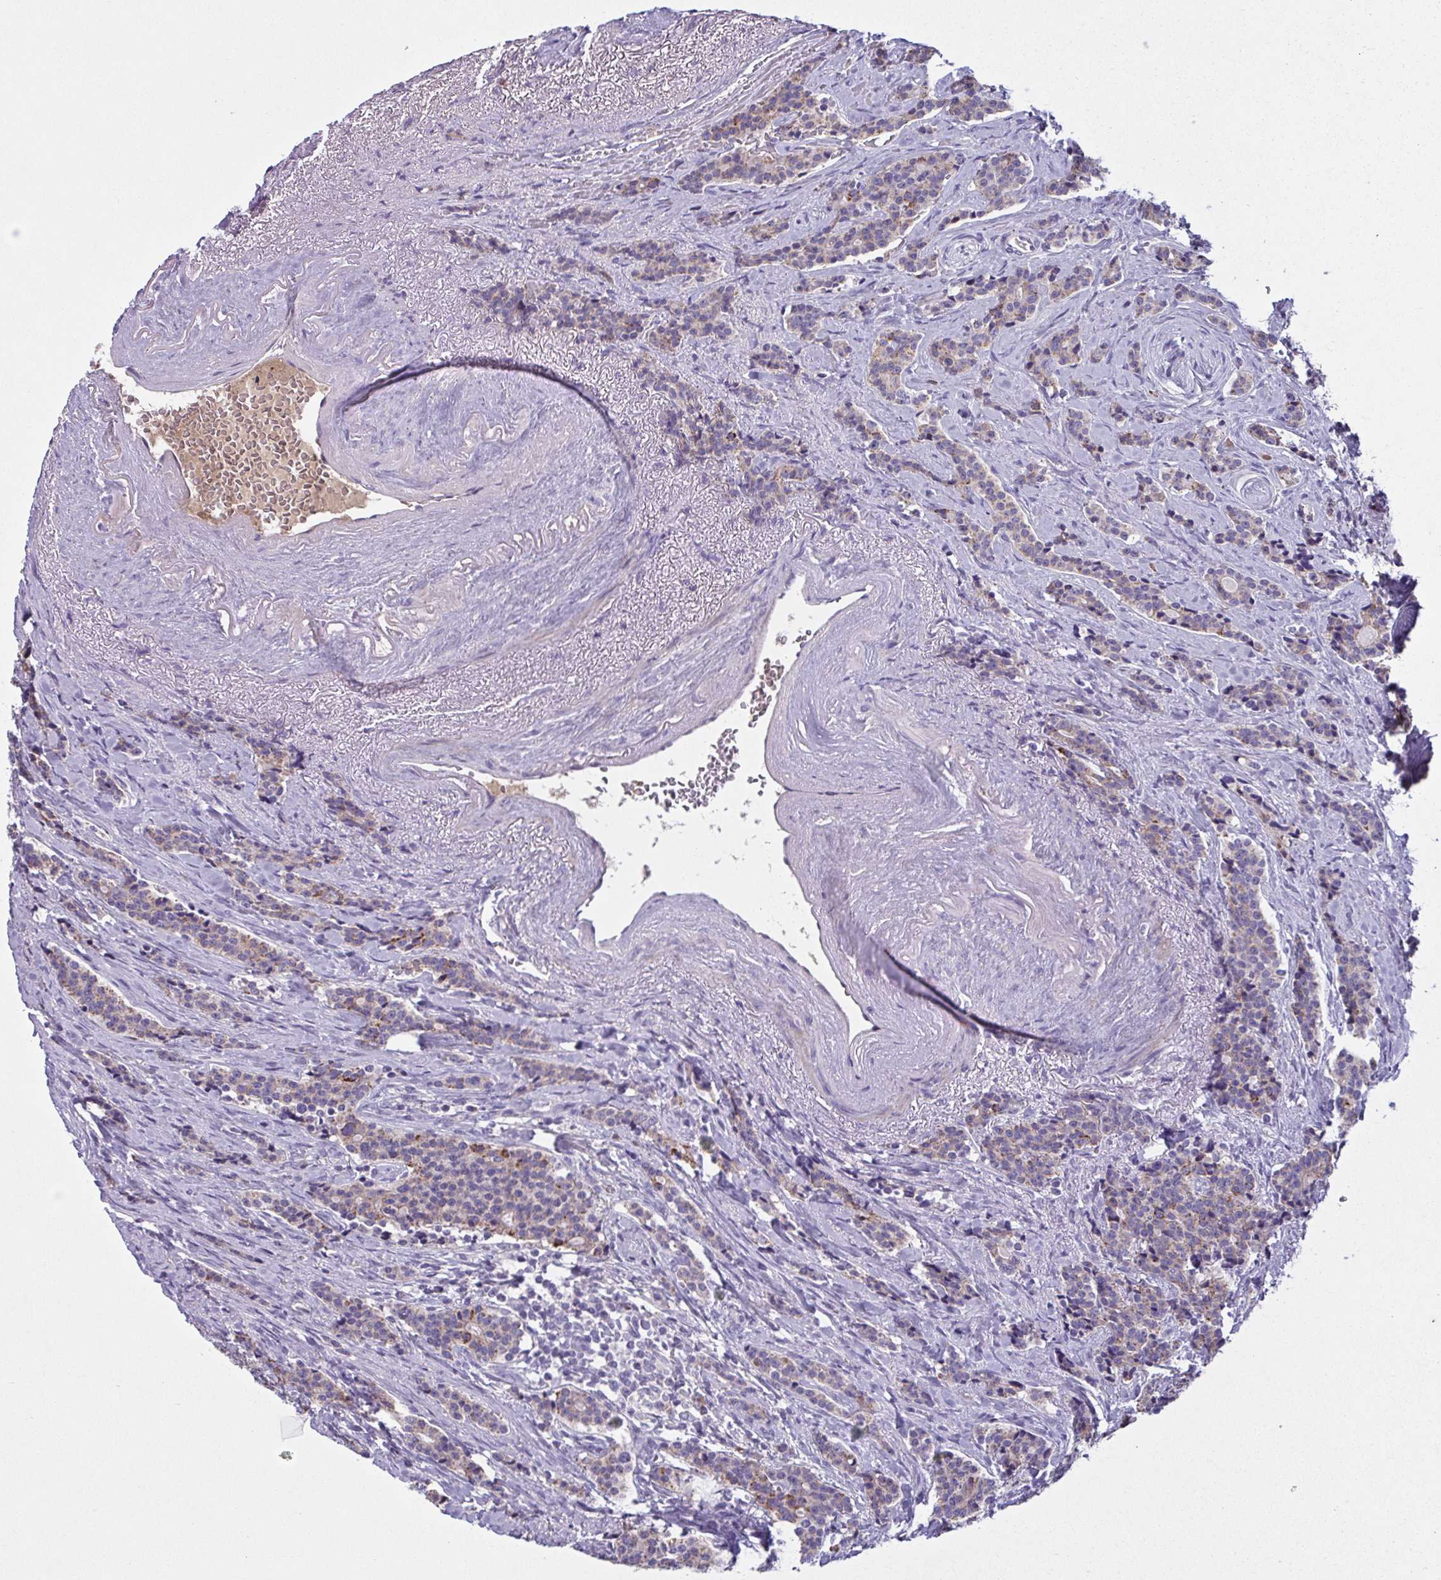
{"staining": {"intensity": "weak", "quantity": ">75%", "location": "cytoplasmic/membranous"}, "tissue": "carcinoid", "cell_type": "Tumor cells", "image_type": "cancer", "snomed": [{"axis": "morphology", "description": "Carcinoid, malignant, NOS"}, {"axis": "topography", "description": "Small intestine"}], "caption": "Immunohistochemical staining of human carcinoid shows weak cytoplasmic/membranous protein staining in about >75% of tumor cells.", "gene": "F13B", "patient": {"sex": "female", "age": 73}}